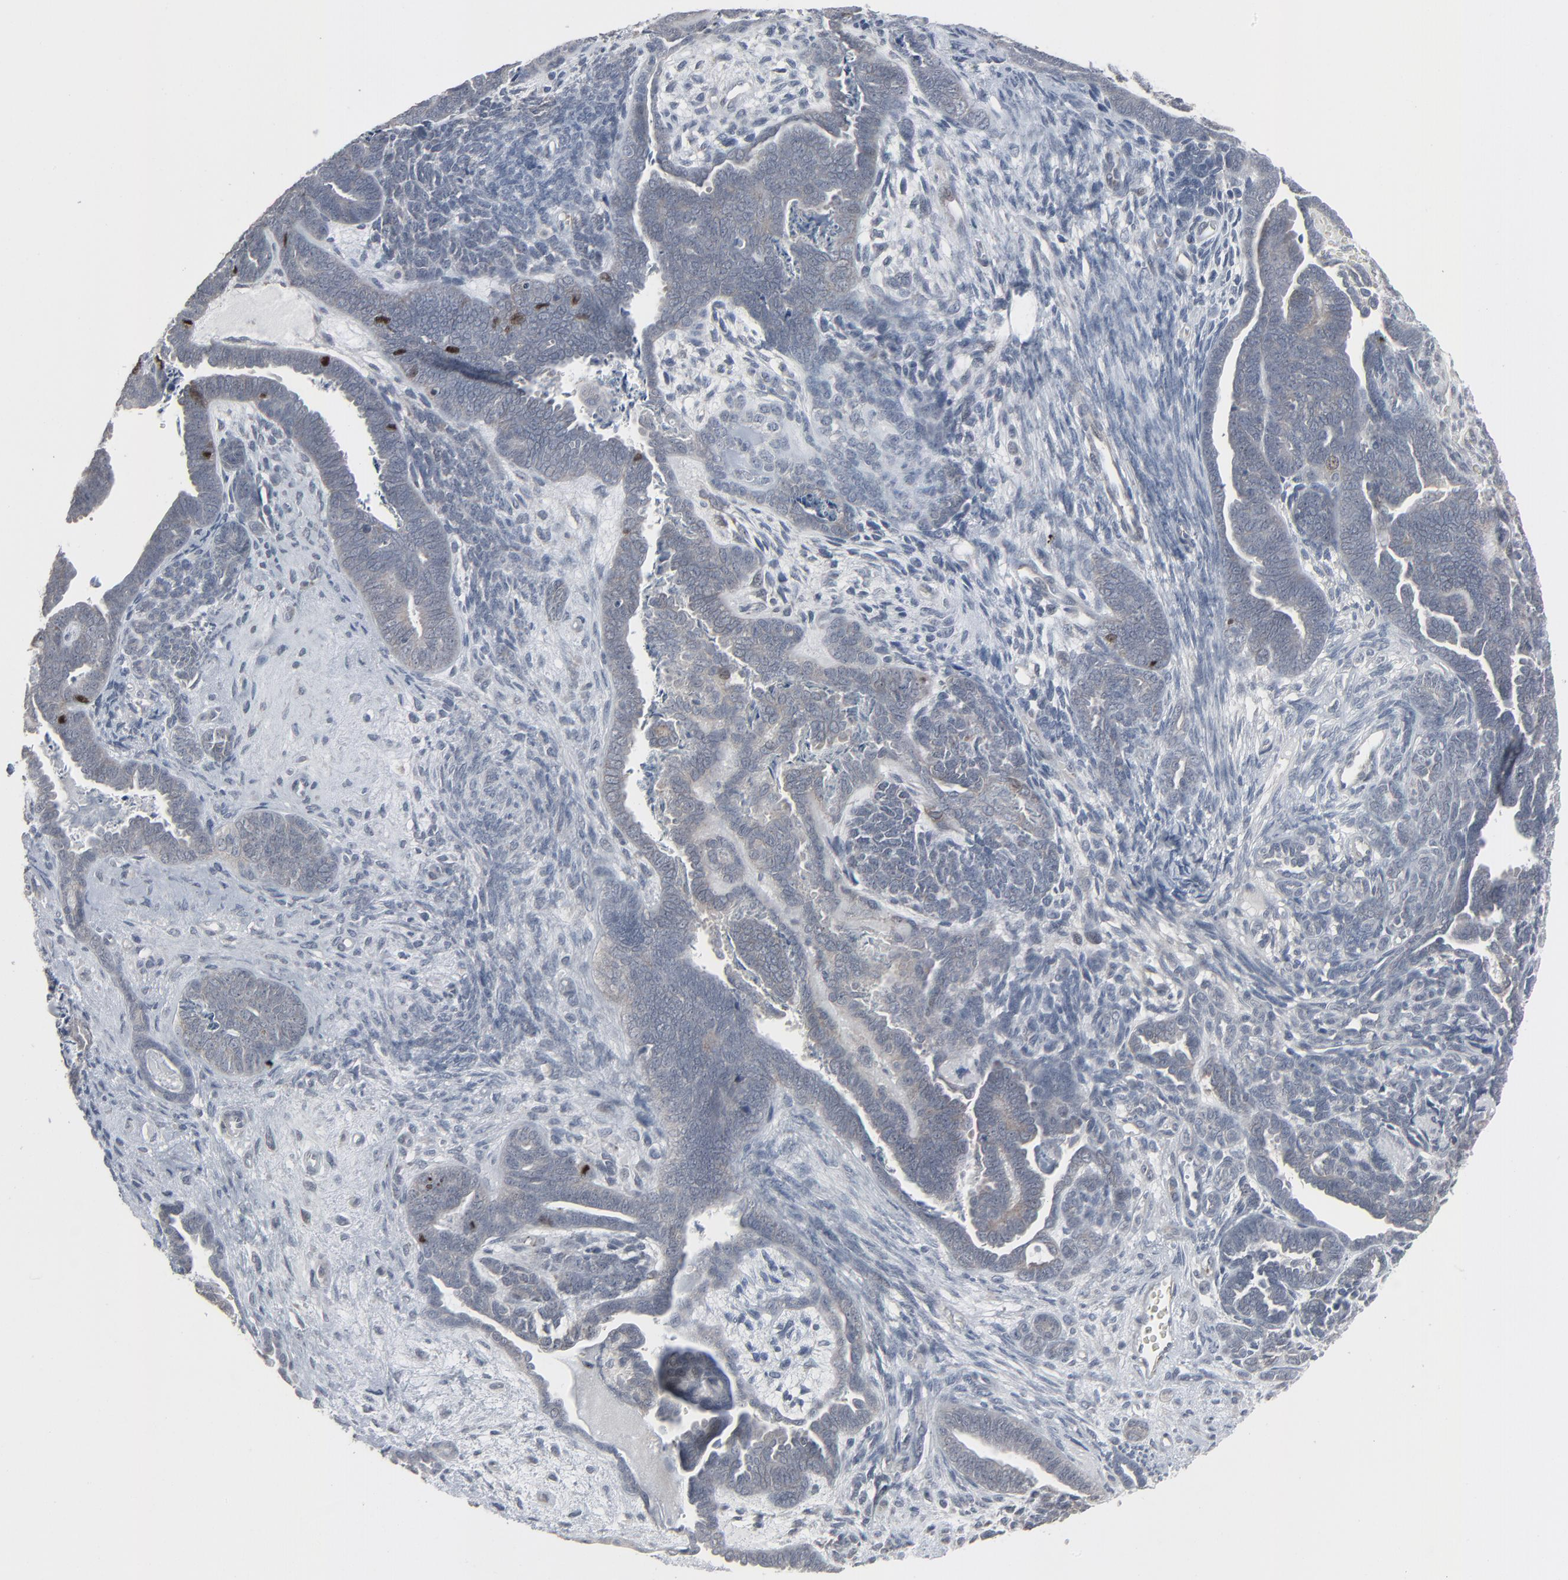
{"staining": {"intensity": "negative", "quantity": "none", "location": "none"}, "tissue": "endometrial cancer", "cell_type": "Tumor cells", "image_type": "cancer", "snomed": [{"axis": "morphology", "description": "Neoplasm, malignant, NOS"}, {"axis": "topography", "description": "Endometrium"}], "caption": "DAB immunohistochemical staining of endometrial neoplasm (malignant) demonstrates no significant expression in tumor cells.", "gene": "NEUROD1", "patient": {"sex": "female", "age": 74}}